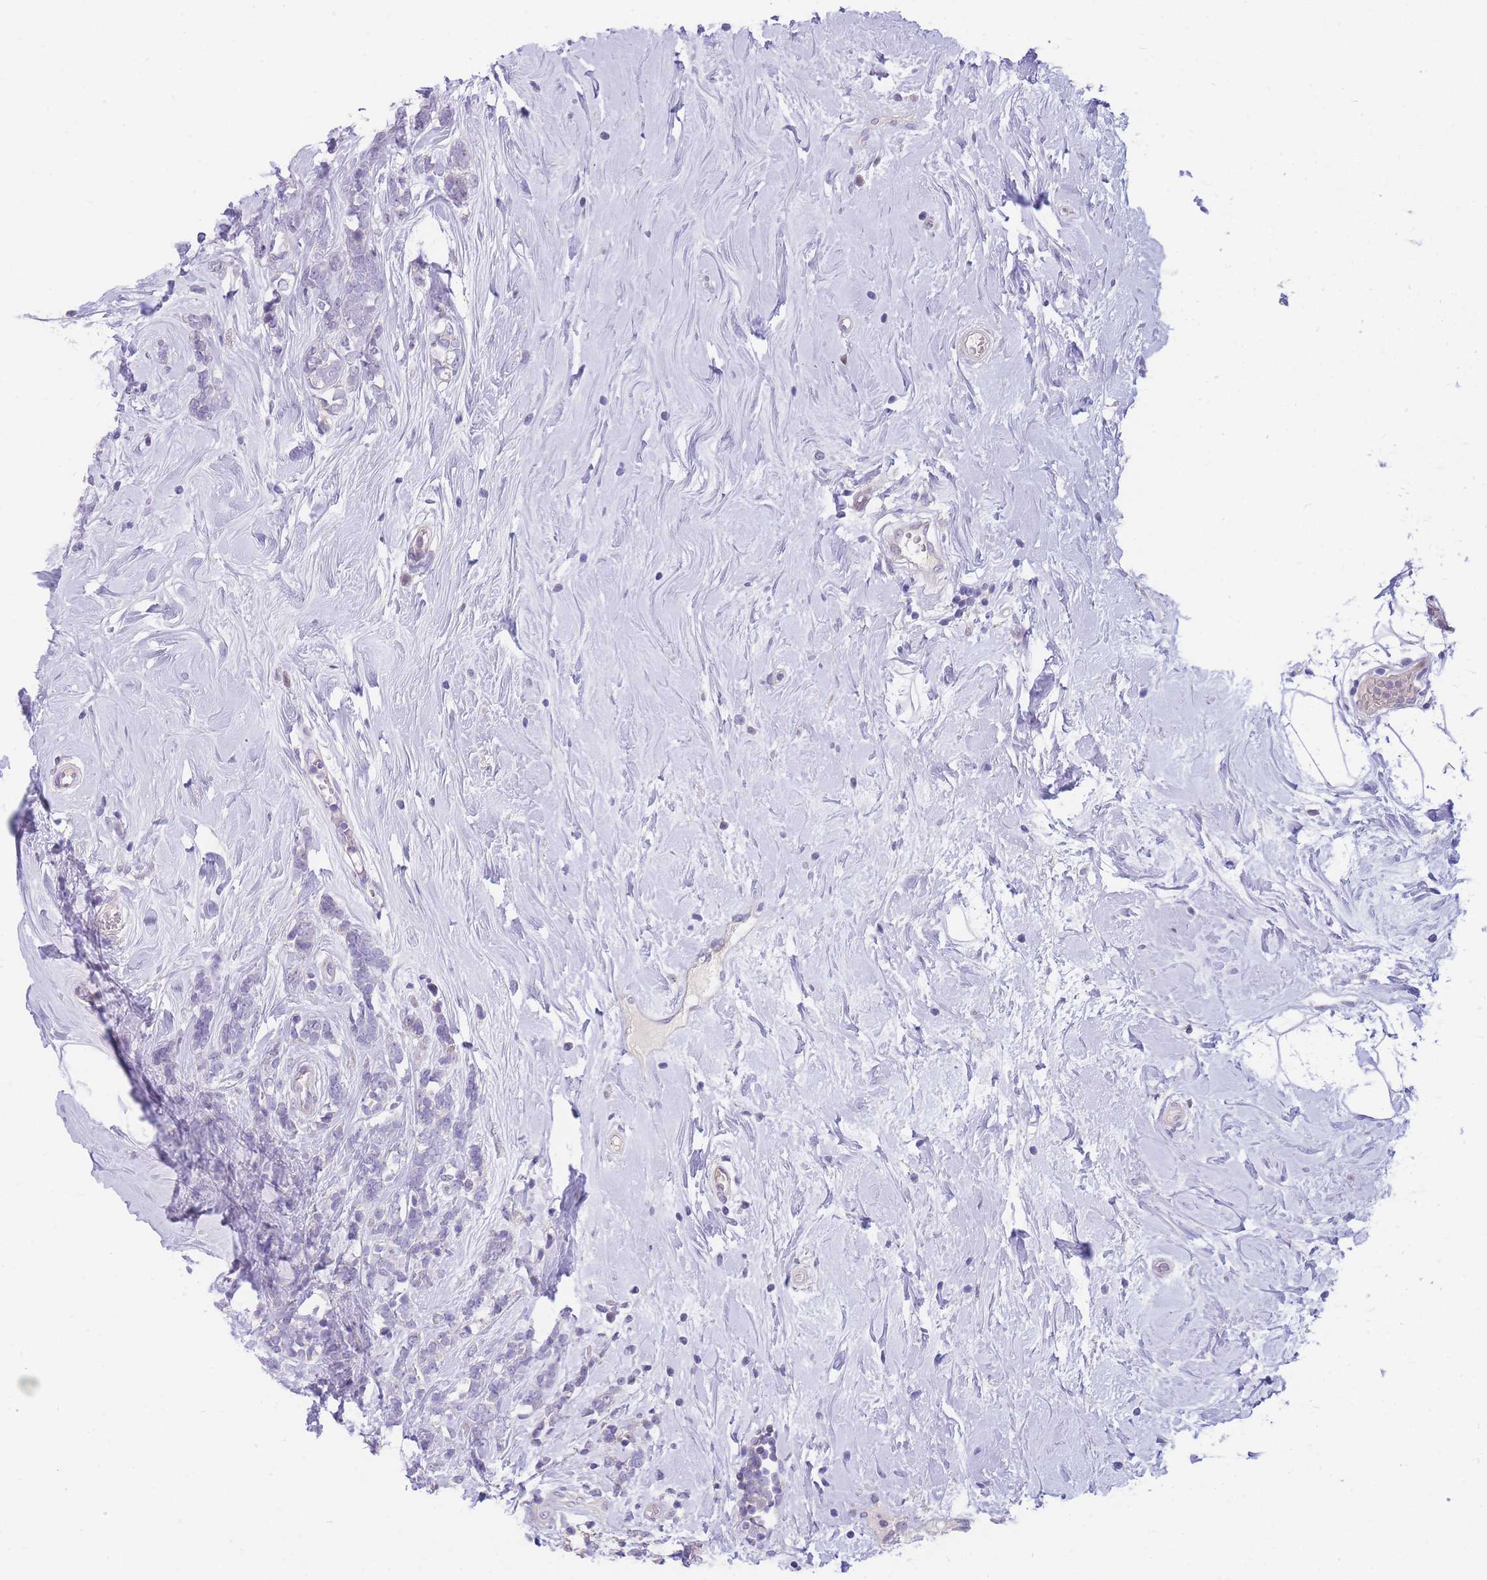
{"staining": {"intensity": "negative", "quantity": "none", "location": "none"}, "tissue": "breast cancer", "cell_type": "Tumor cells", "image_type": "cancer", "snomed": [{"axis": "morphology", "description": "Lobular carcinoma"}, {"axis": "topography", "description": "Breast"}], "caption": "Immunohistochemistry (IHC) image of neoplastic tissue: human breast cancer stained with DAB (3,3'-diaminobenzidine) demonstrates no significant protein staining in tumor cells.", "gene": "SHCBP1", "patient": {"sex": "female", "age": 58}}